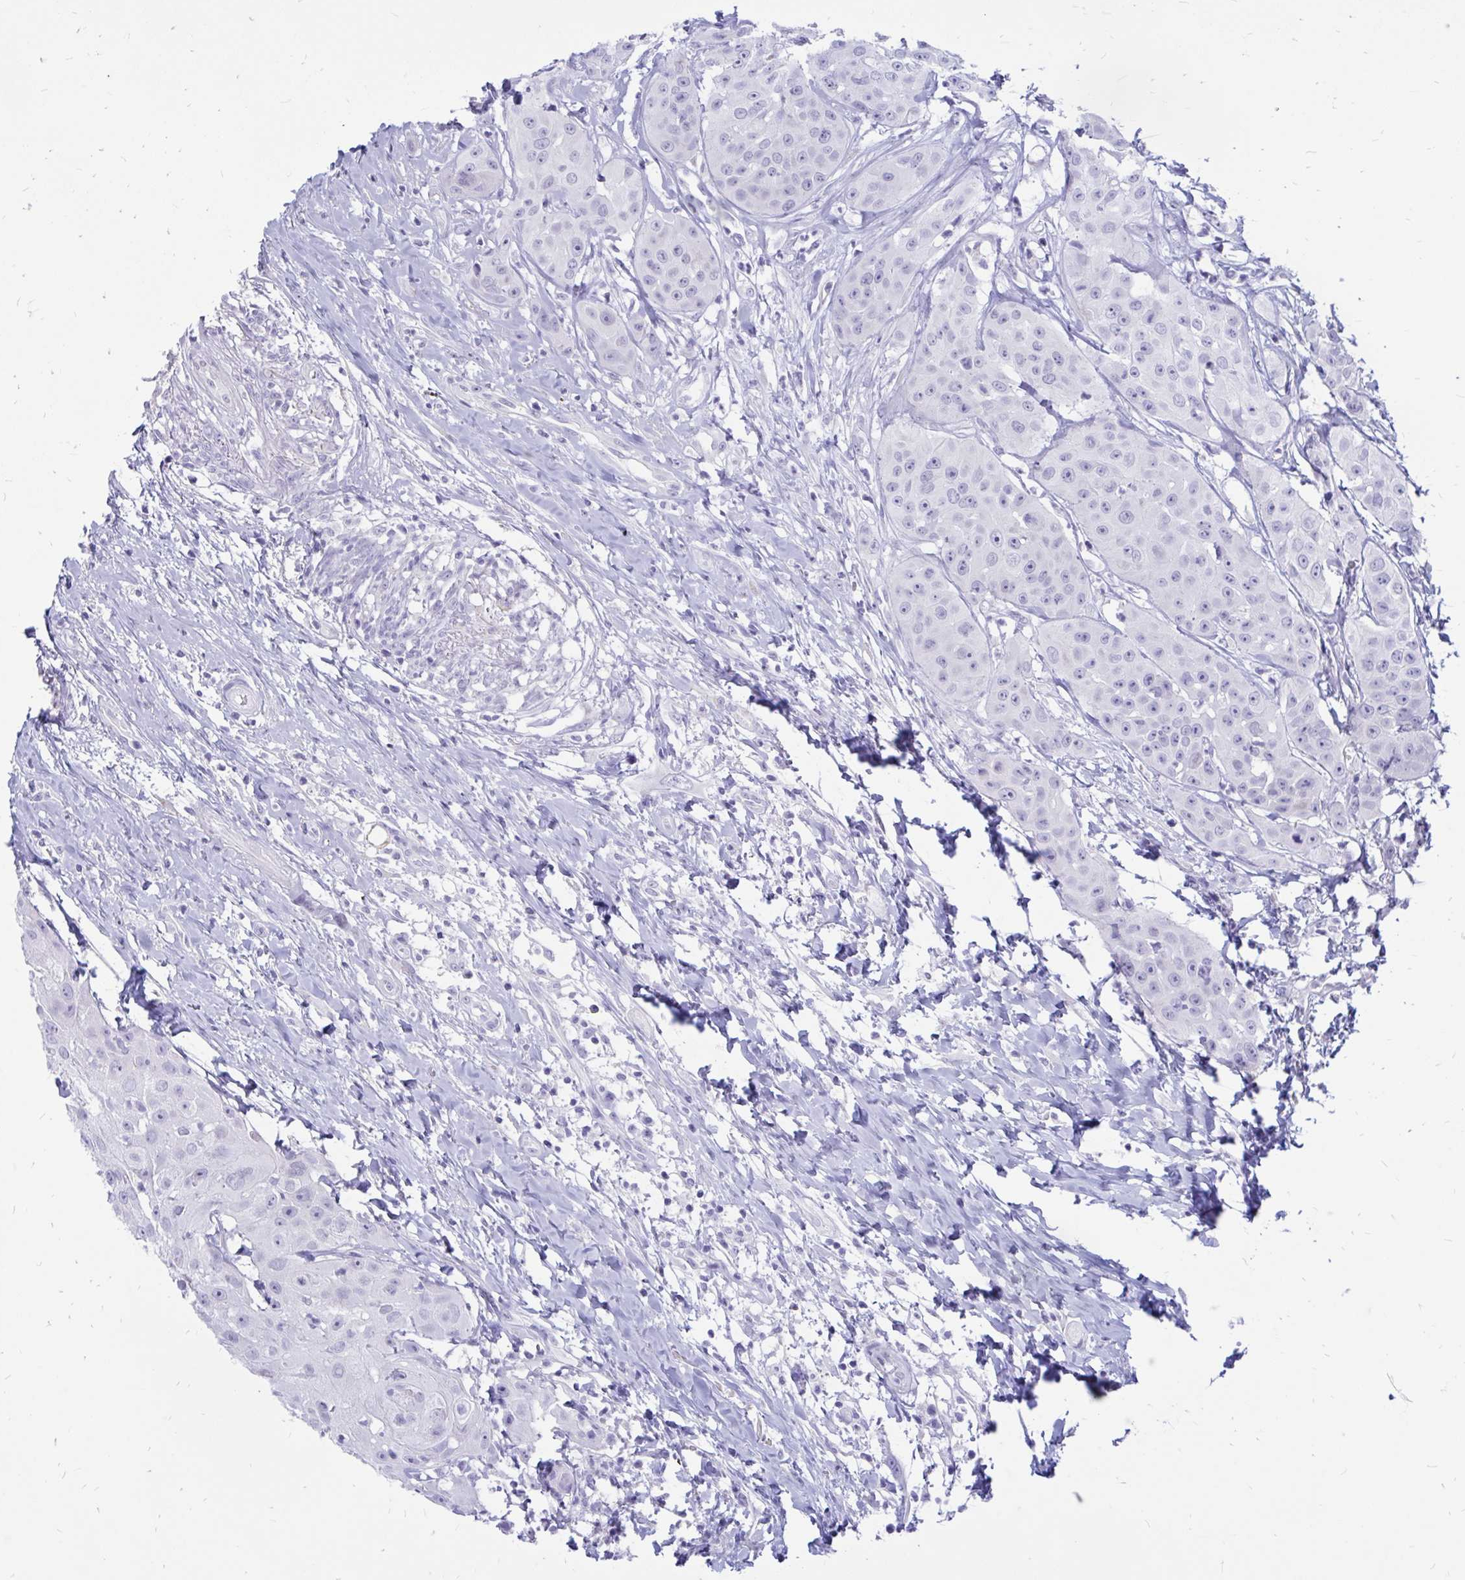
{"staining": {"intensity": "negative", "quantity": "none", "location": "none"}, "tissue": "head and neck cancer", "cell_type": "Tumor cells", "image_type": "cancer", "snomed": [{"axis": "morphology", "description": "Squamous cell carcinoma, NOS"}, {"axis": "topography", "description": "Head-Neck"}], "caption": "Immunohistochemistry image of squamous cell carcinoma (head and neck) stained for a protein (brown), which shows no staining in tumor cells.", "gene": "IGSF5", "patient": {"sex": "male", "age": 83}}